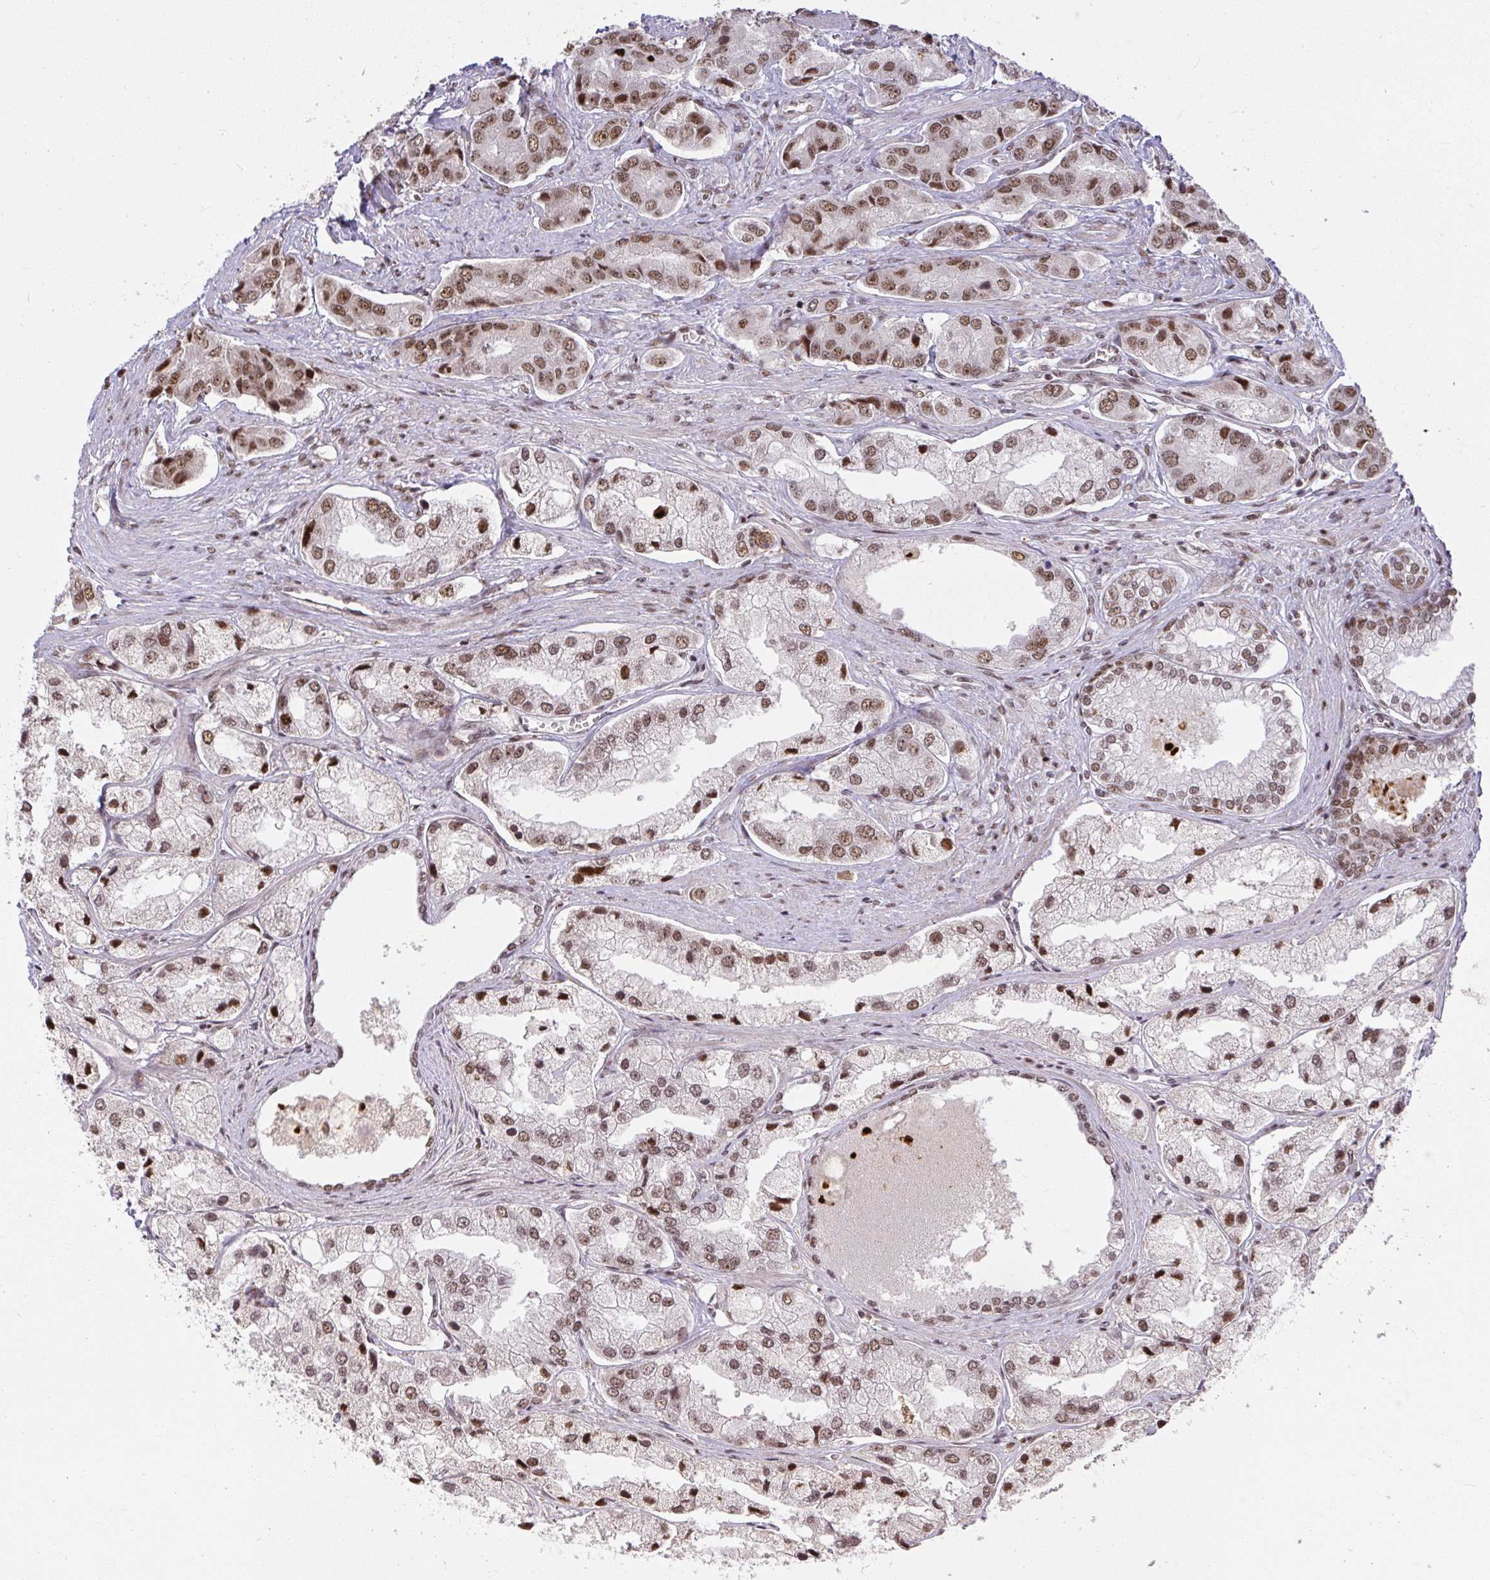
{"staining": {"intensity": "moderate", "quantity": ">75%", "location": "nuclear"}, "tissue": "prostate cancer", "cell_type": "Tumor cells", "image_type": "cancer", "snomed": [{"axis": "morphology", "description": "Adenocarcinoma, Low grade"}, {"axis": "topography", "description": "Prostate"}], "caption": "An image showing moderate nuclear positivity in approximately >75% of tumor cells in prostate cancer, as visualized by brown immunohistochemical staining.", "gene": "U2AF1", "patient": {"sex": "male", "age": 69}}